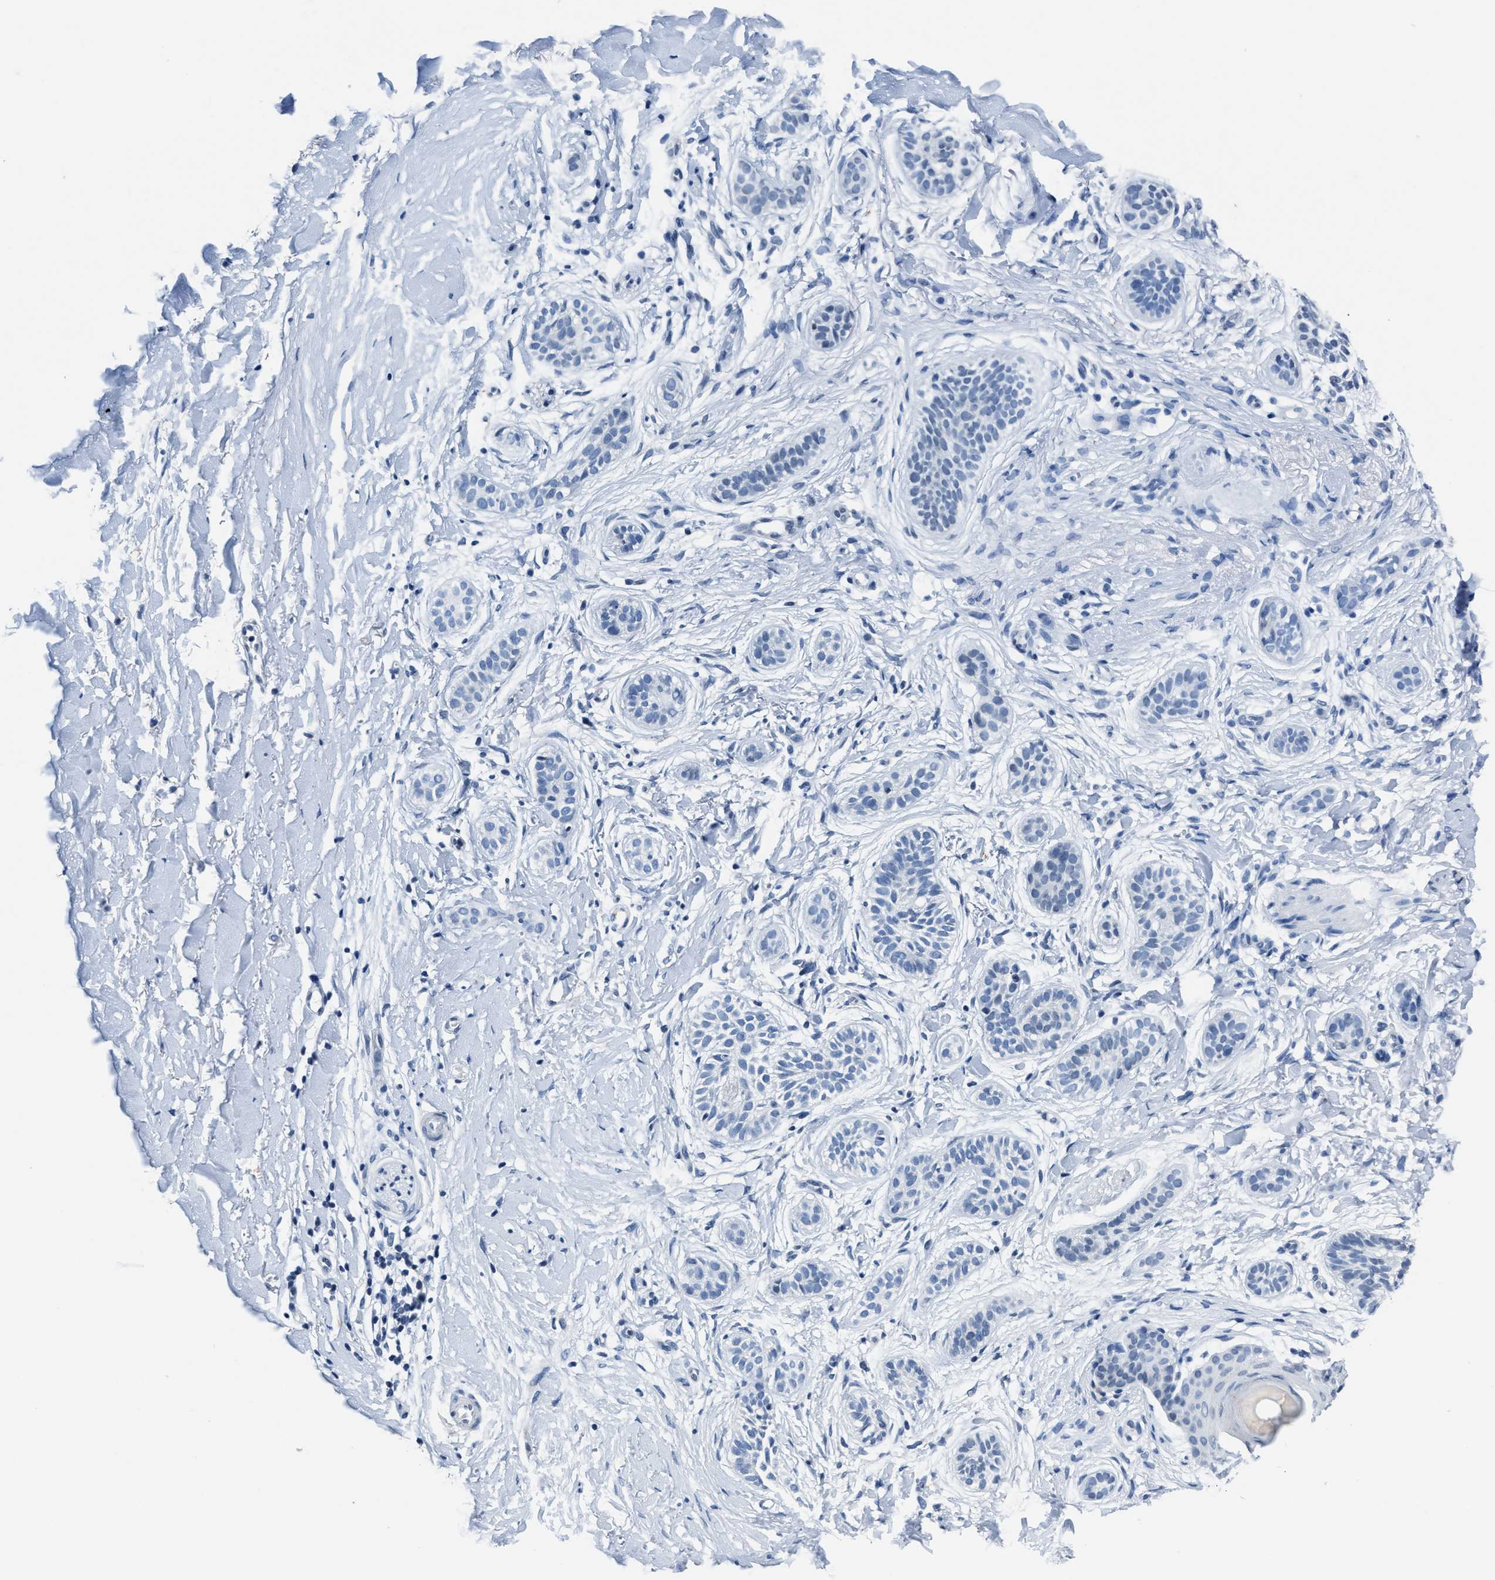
{"staining": {"intensity": "negative", "quantity": "none", "location": "none"}, "tissue": "skin cancer", "cell_type": "Tumor cells", "image_type": "cancer", "snomed": [{"axis": "morphology", "description": "Normal tissue, NOS"}, {"axis": "morphology", "description": "Basal cell carcinoma"}, {"axis": "topography", "description": "Skin"}], "caption": "Skin basal cell carcinoma stained for a protein using immunohistochemistry (IHC) shows no positivity tumor cells.", "gene": "ASZ1", "patient": {"sex": "male", "age": 63}}